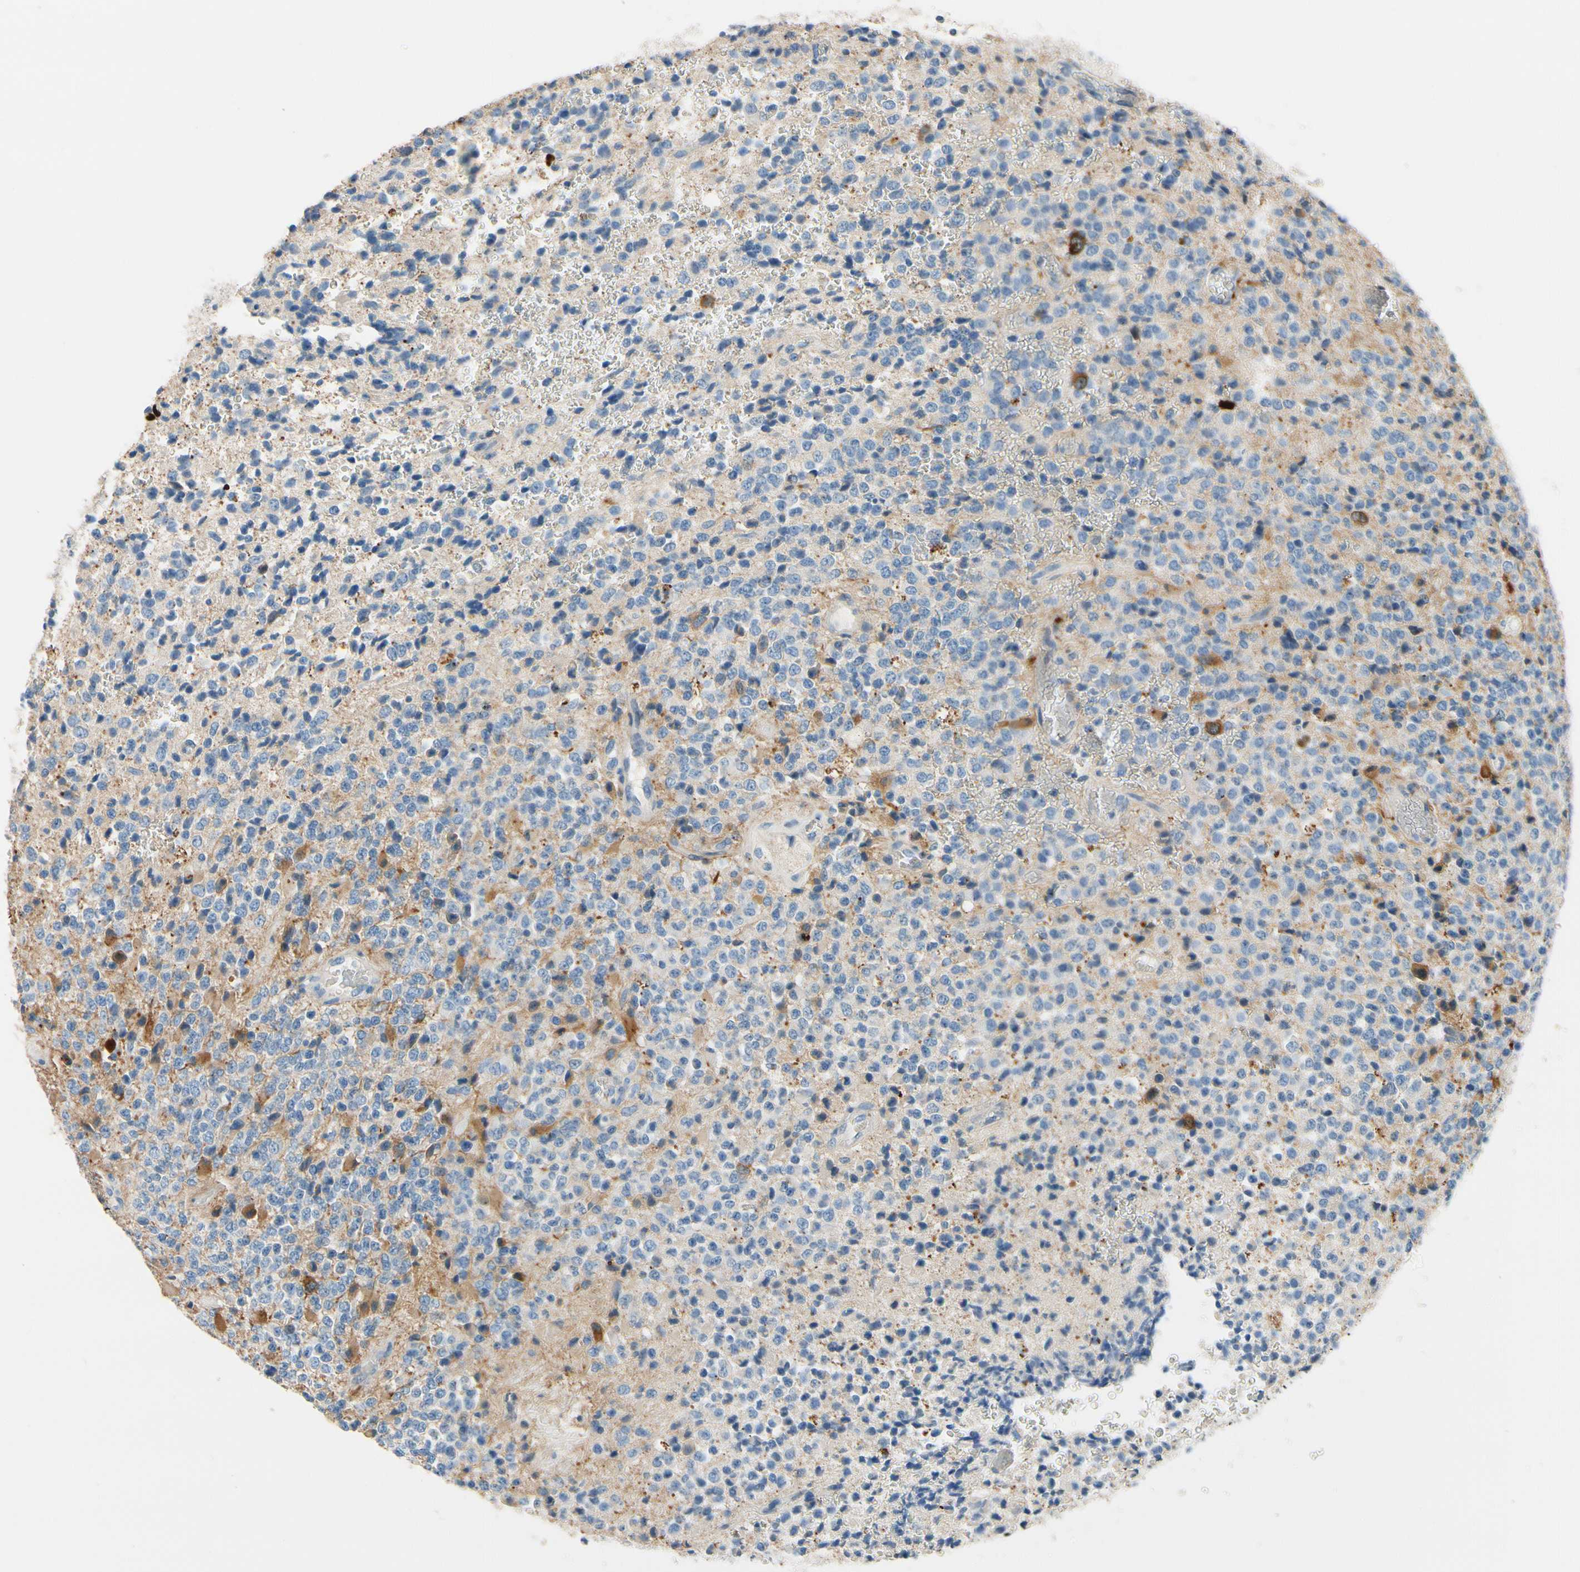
{"staining": {"intensity": "moderate", "quantity": "<25%", "location": "cytoplasmic/membranous"}, "tissue": "glioma", "cell_type": "Tumor cells", "image_type": "cancer", "snomed": [{"axis": "morphology", "description": "Glioma, malignant, High grade"}, {"axis": "topography", "description": "pancreas cauda"}], "caption": "Approximately <25% of tumor cells in glioma demonstrate moderate cytoplasmic/membranous protein positivity as visualized by brown immunohistochemical staining.", "gene": "CKAP2", "patient": {"sex": "male", "age": 60}}